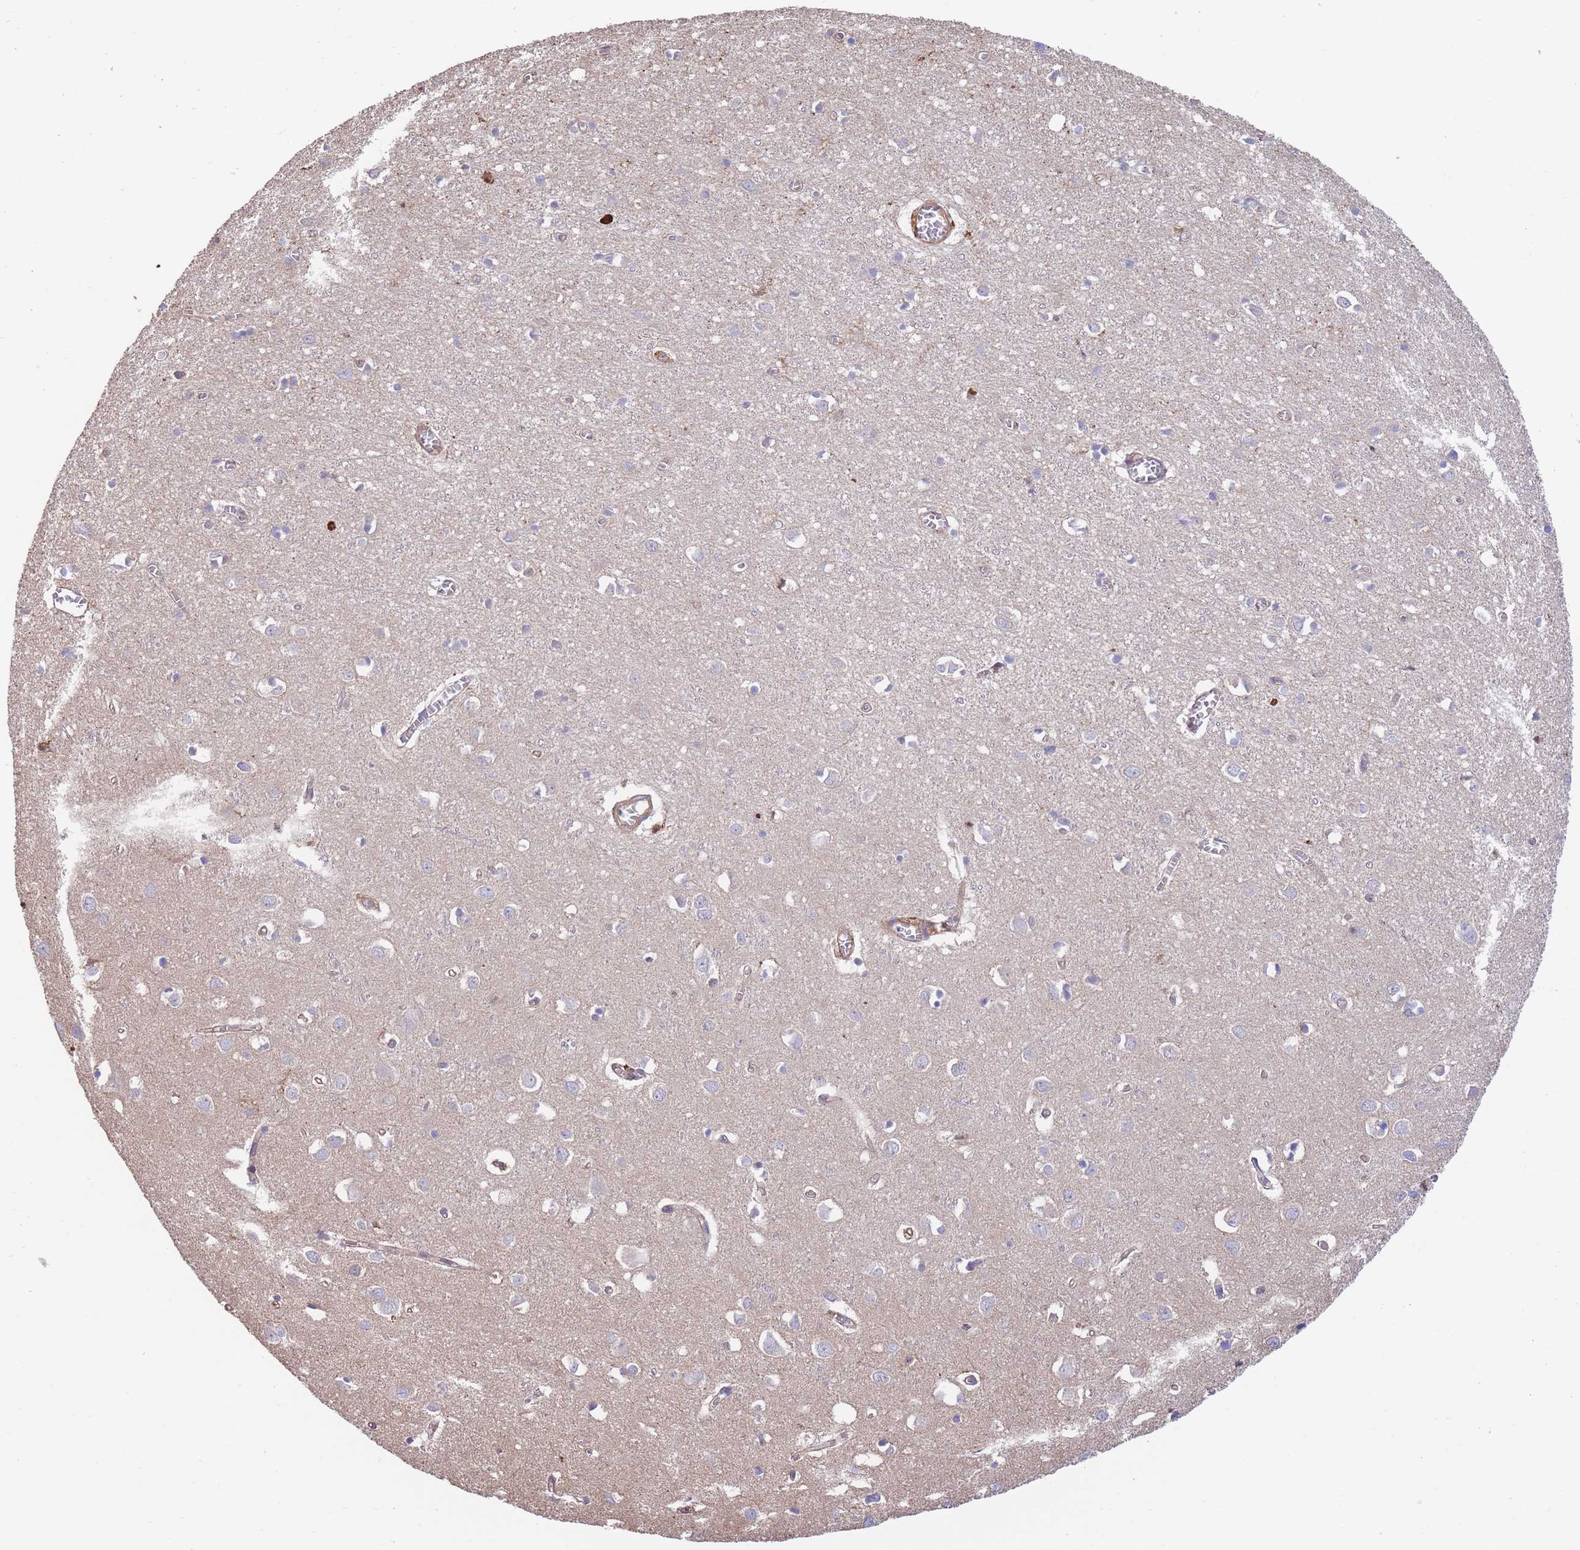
{"staining": {"intensity": "moderate", "quantity": ">75%", "location": "cytoplasmic/membranous"}, "tissue": "cerebral cortex", "cell_type": "Endothelial cells", "image_type": "normal", "snomed": [{"axis": "morphology", "description": "Normal tissue, NOS"}, {"axis": "topography", "description": "Cerebral cortex"}], "caption": "Human cerebral cortex stained for a protein (brown) shows moderate cytoplasmic/membranous positive expression in about >75% of endothelial cells.", "gene": "LRRN4CL", "patient": {"sex": "female", "age": 64}}